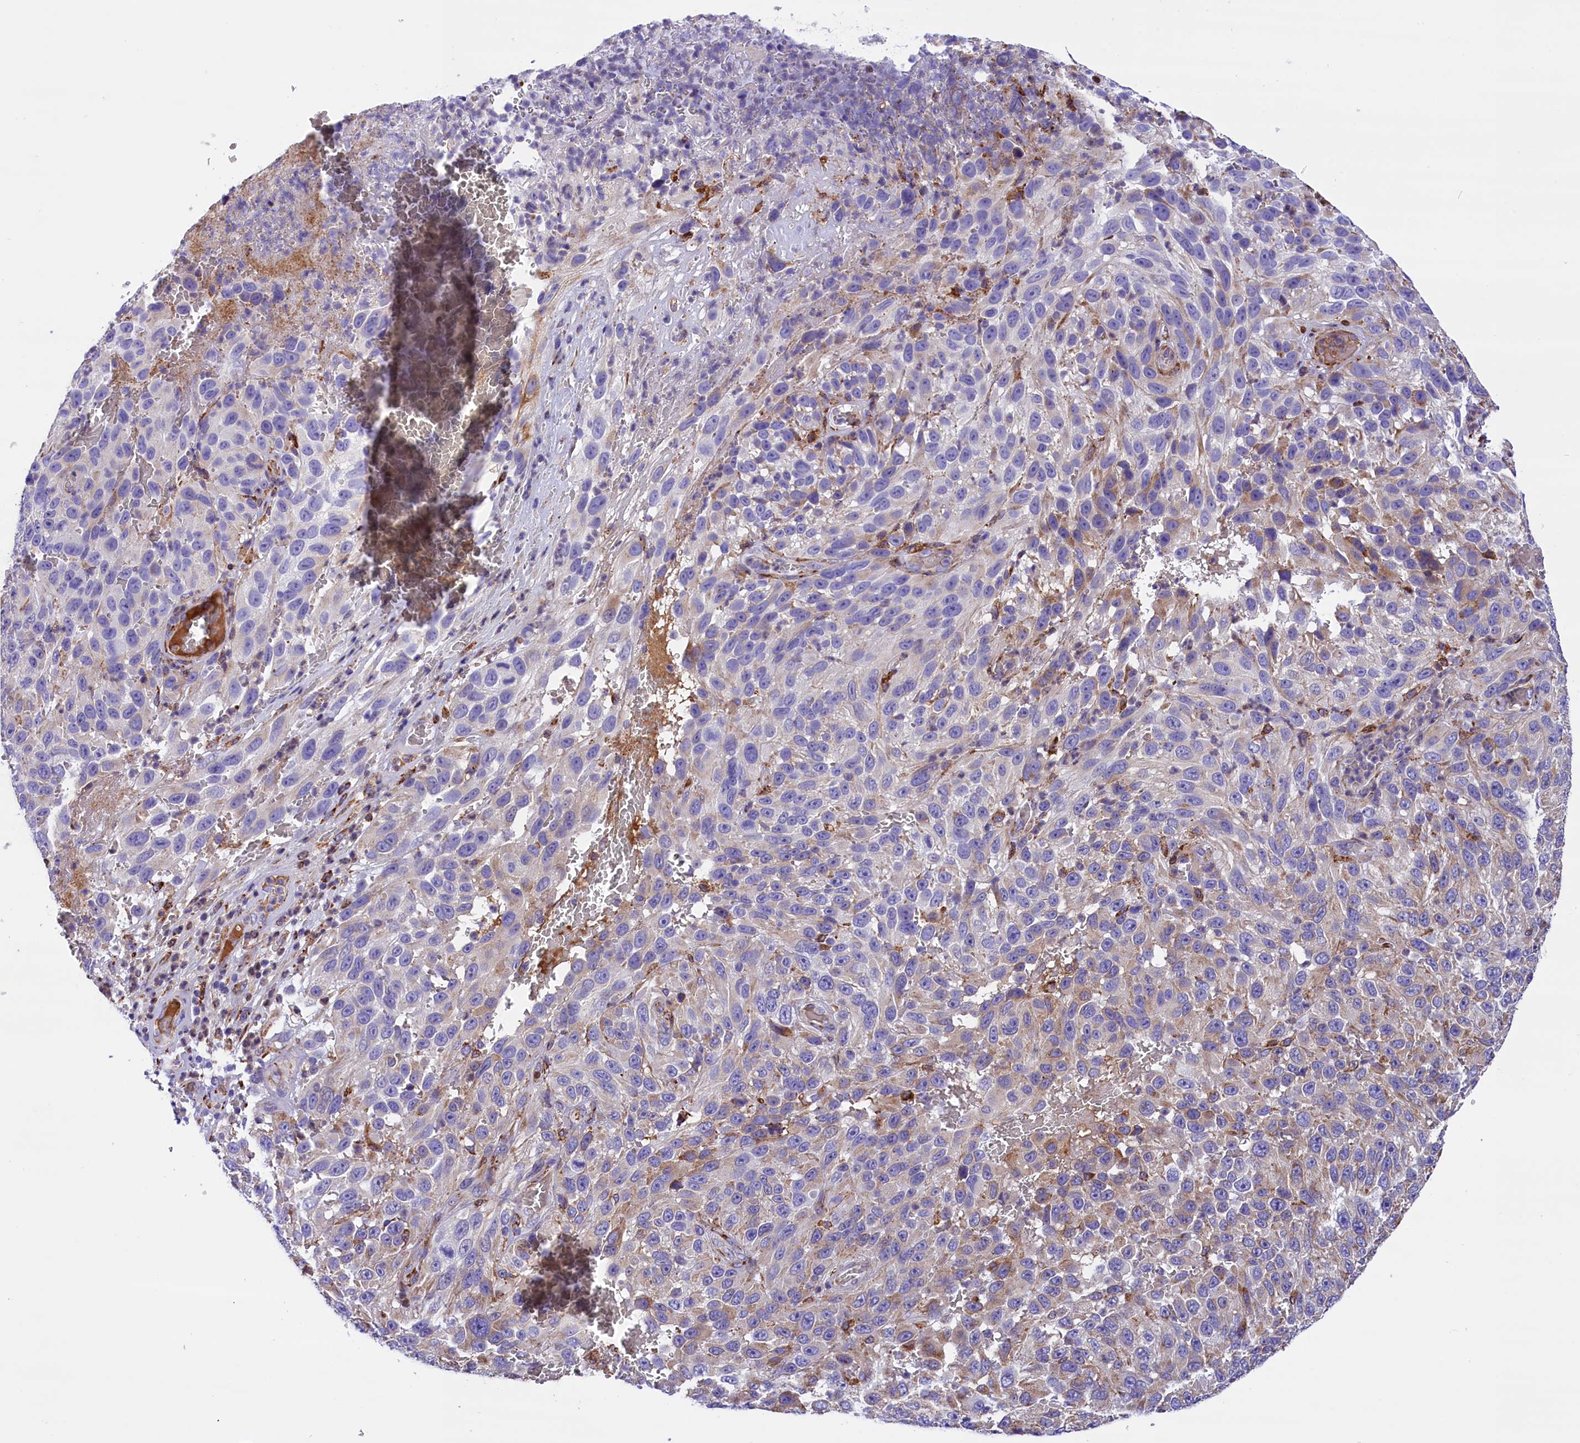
{"staining": {"intensity": "negative", "quantity": "none", "location": "none"}, "tissue": "melanoma", "cell_type": "Tumor cells", "image_type": "cancer", "snomed": [{"axis": "morphology", "description": "Malignant melanoma, NOS"}, {"axis": "topography", "description": "Skin"}], "caption": "Immunohistochemistry (IHC) micrograph of human malignant melanoma stained for a protein (brown), which shows no staining in tumor cells.", "gene": "CMTR2", "patient": {"sex": "female", "age": 96}}